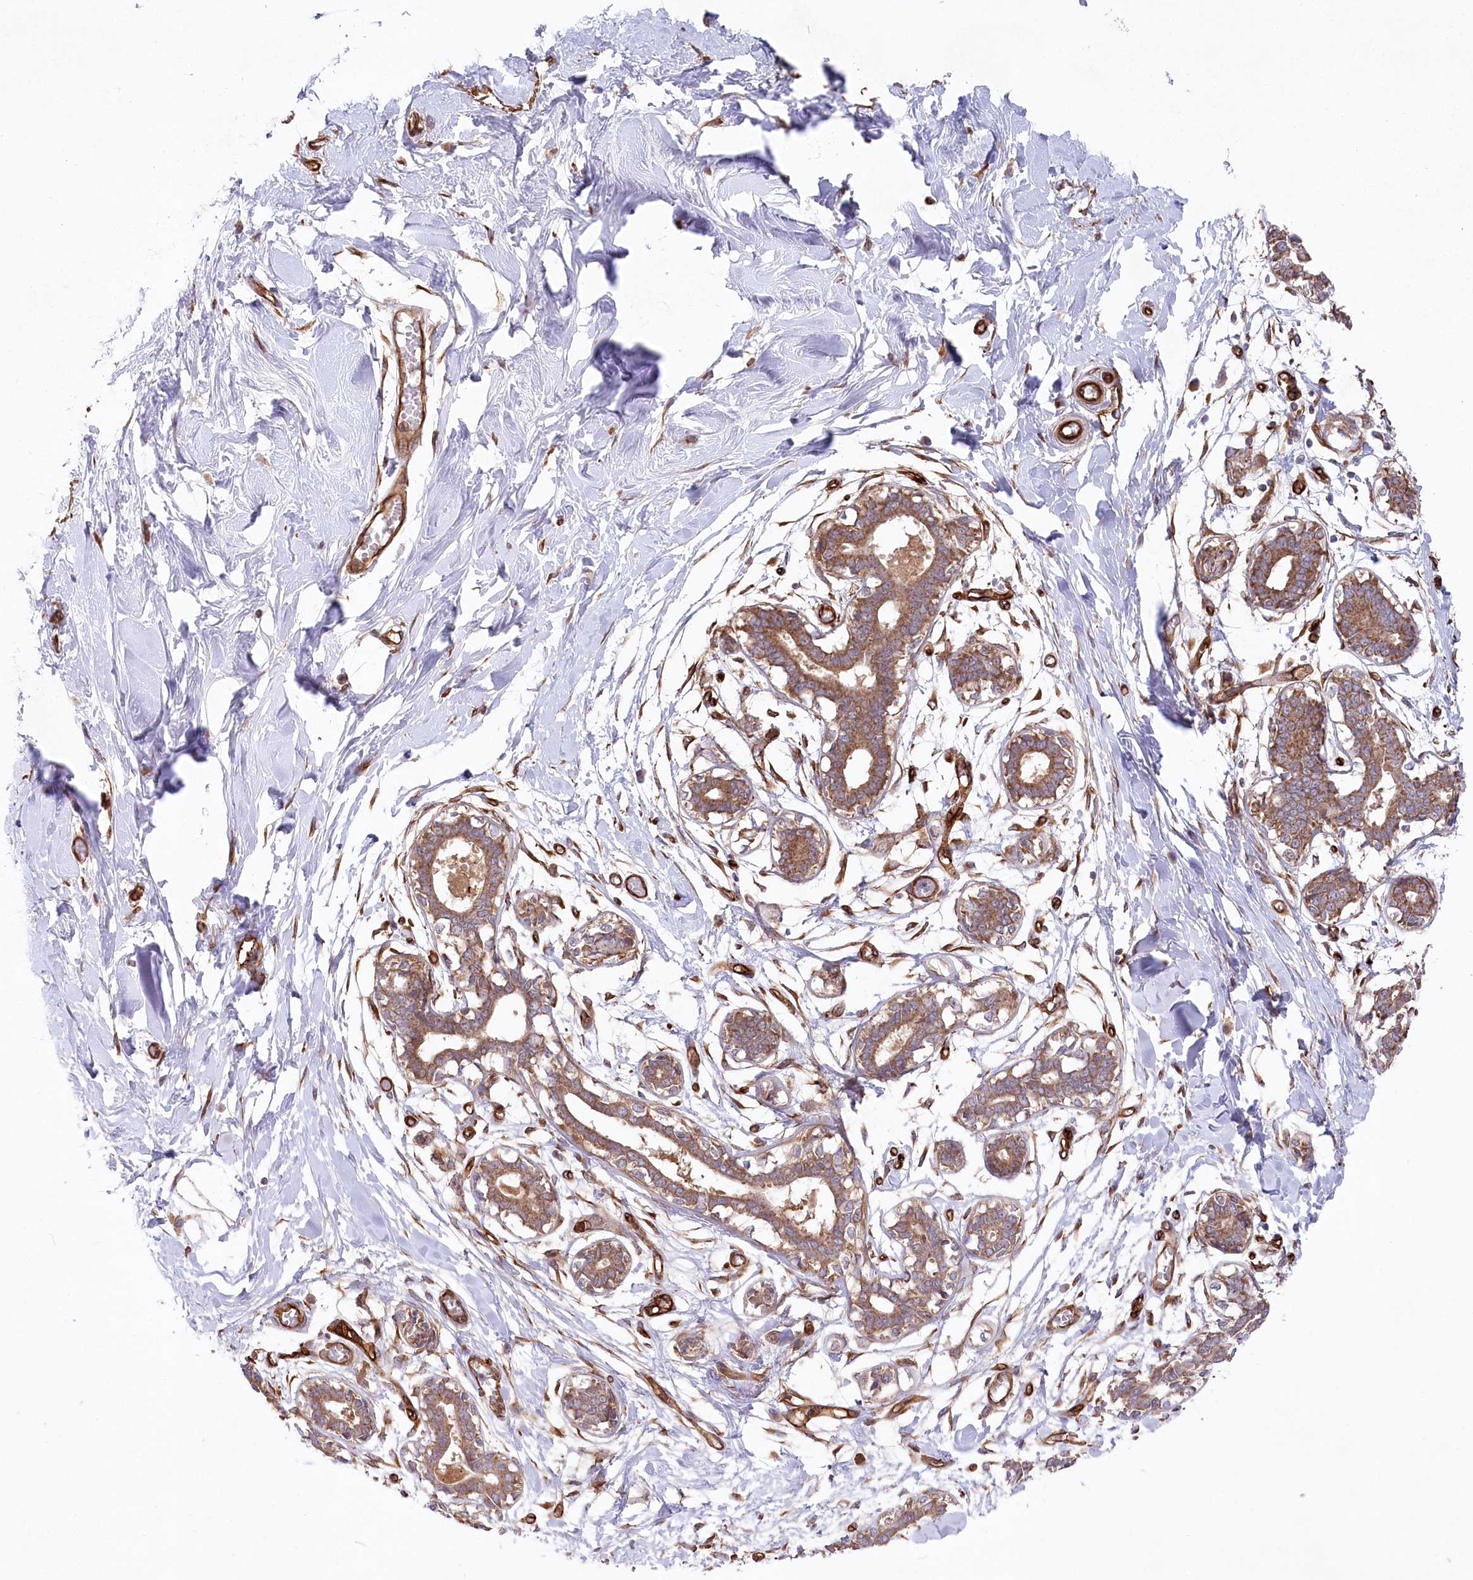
{"staining": {"intensity": "moderate", "quantity": ">75%", "location": "cytoplasmic/membranous"}, "tissue": "breast", "cell_type": "Adipocytes", "image_type": "normal", "snomed": [{"axis": "morphology", "description": "Normal tissue, NOS"}, {"axis": "topography", "description": "Breast"}], "caption": "Breast stained for a protein shows moderate cytoplasmic/membranous positivity in adipocytes. The staining was performed using DAB to visualize the protein expression in brown, while the nuclei were stained in blue with hematoxylin (Magnification: 20x).", "gene": "MTPAP", "patient": {"sex": "female", "age": 27}}